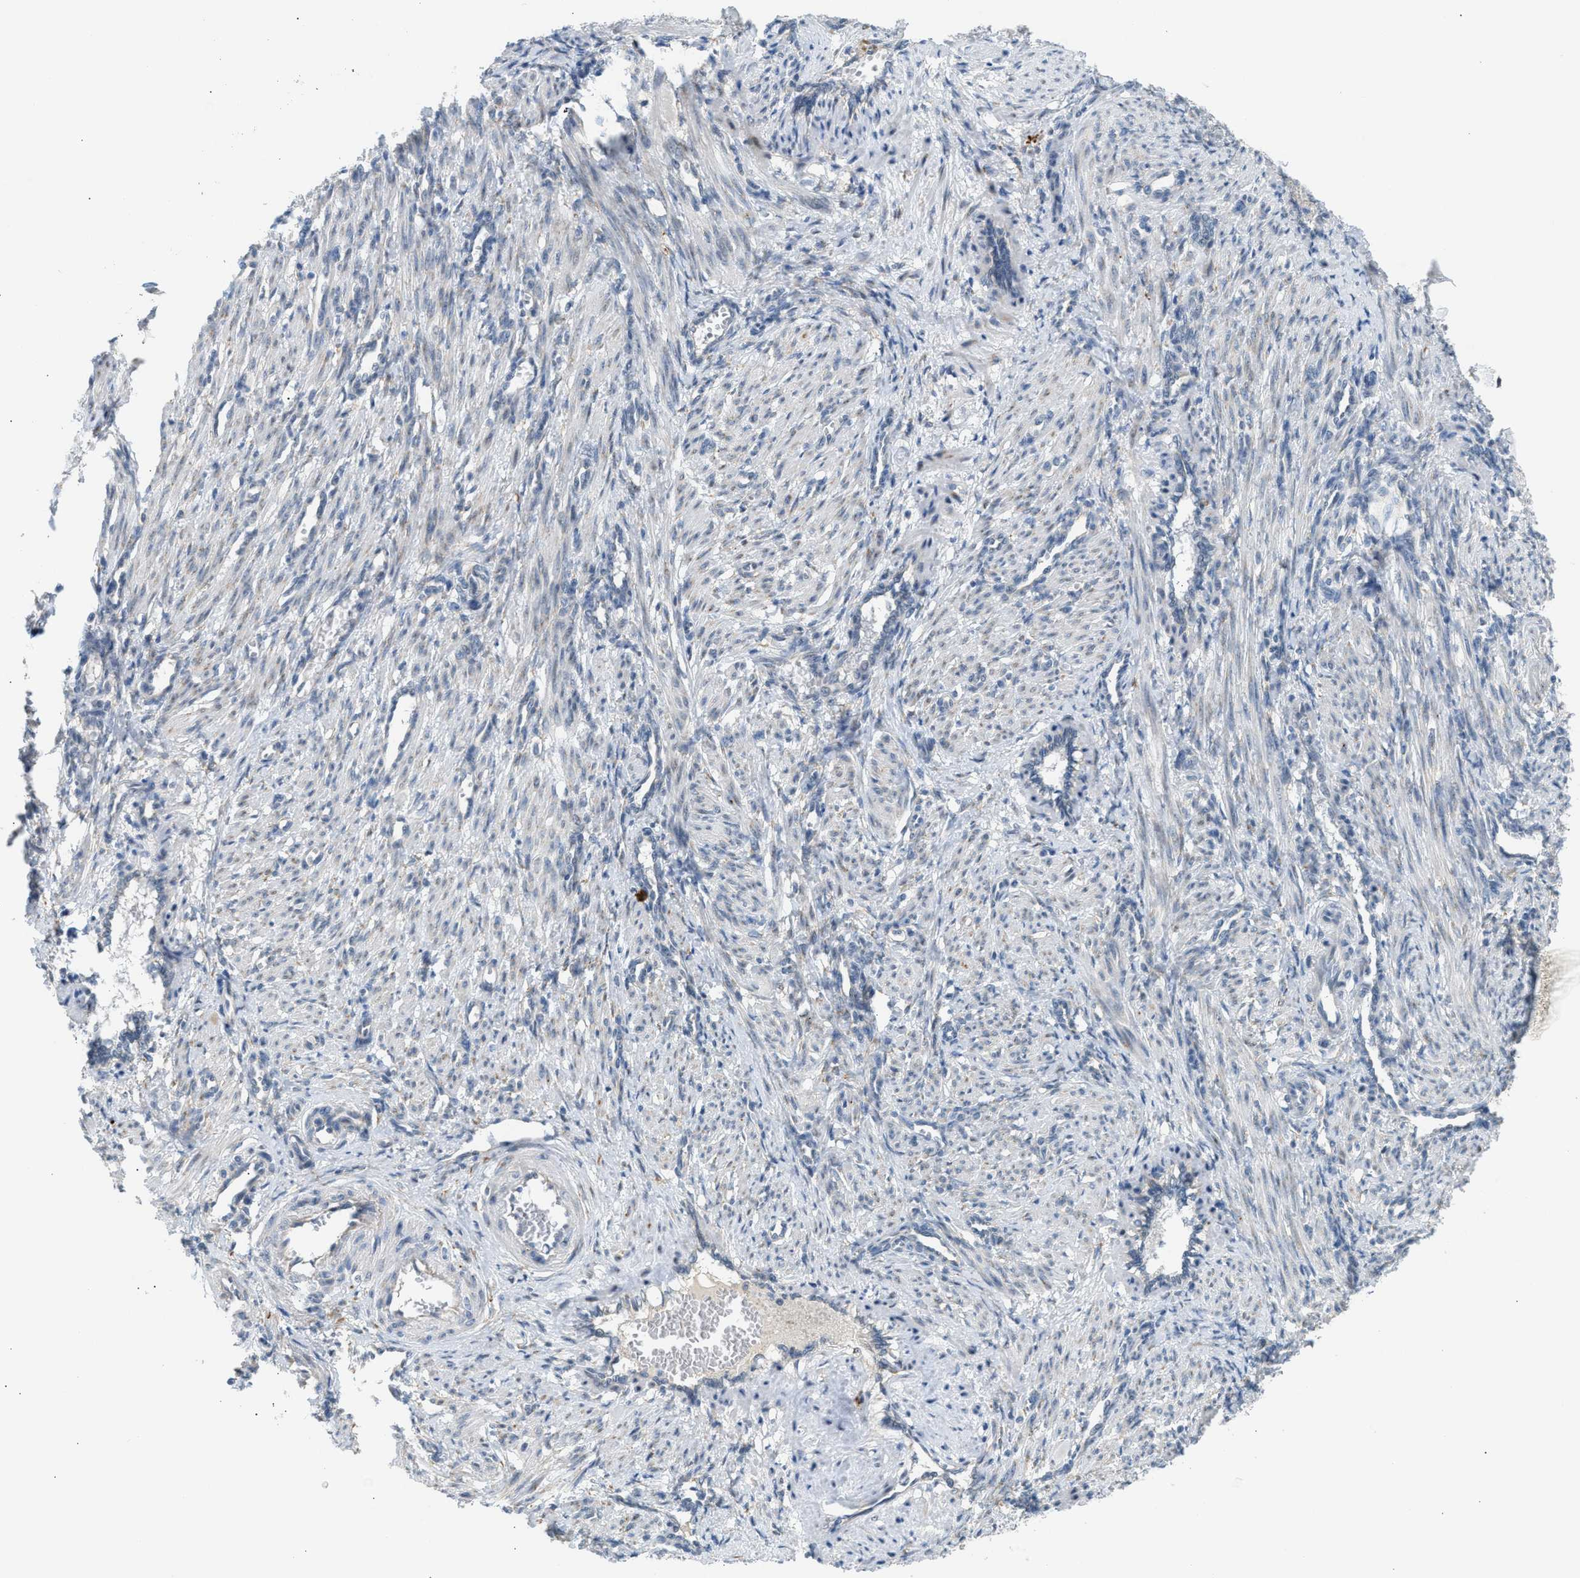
{"staining": {"intensity": "negative", "quantity": "none", "location": "none"}, "tissue": "smooth muscle", "cell_type": "Smooth muscle cells", "image_type": "normal", "snomed": [{"axis": "morphology", "description": "Normal tissue, NOS"}, {"axis": "topography", "description": "Endometrium"}], "caption": "Micrograph shows no significant protein positivity in smooth muscle cells of normal smooth muscle.", "gene": "KCNC2", "patient": {"sex": "female", "age": 33}}